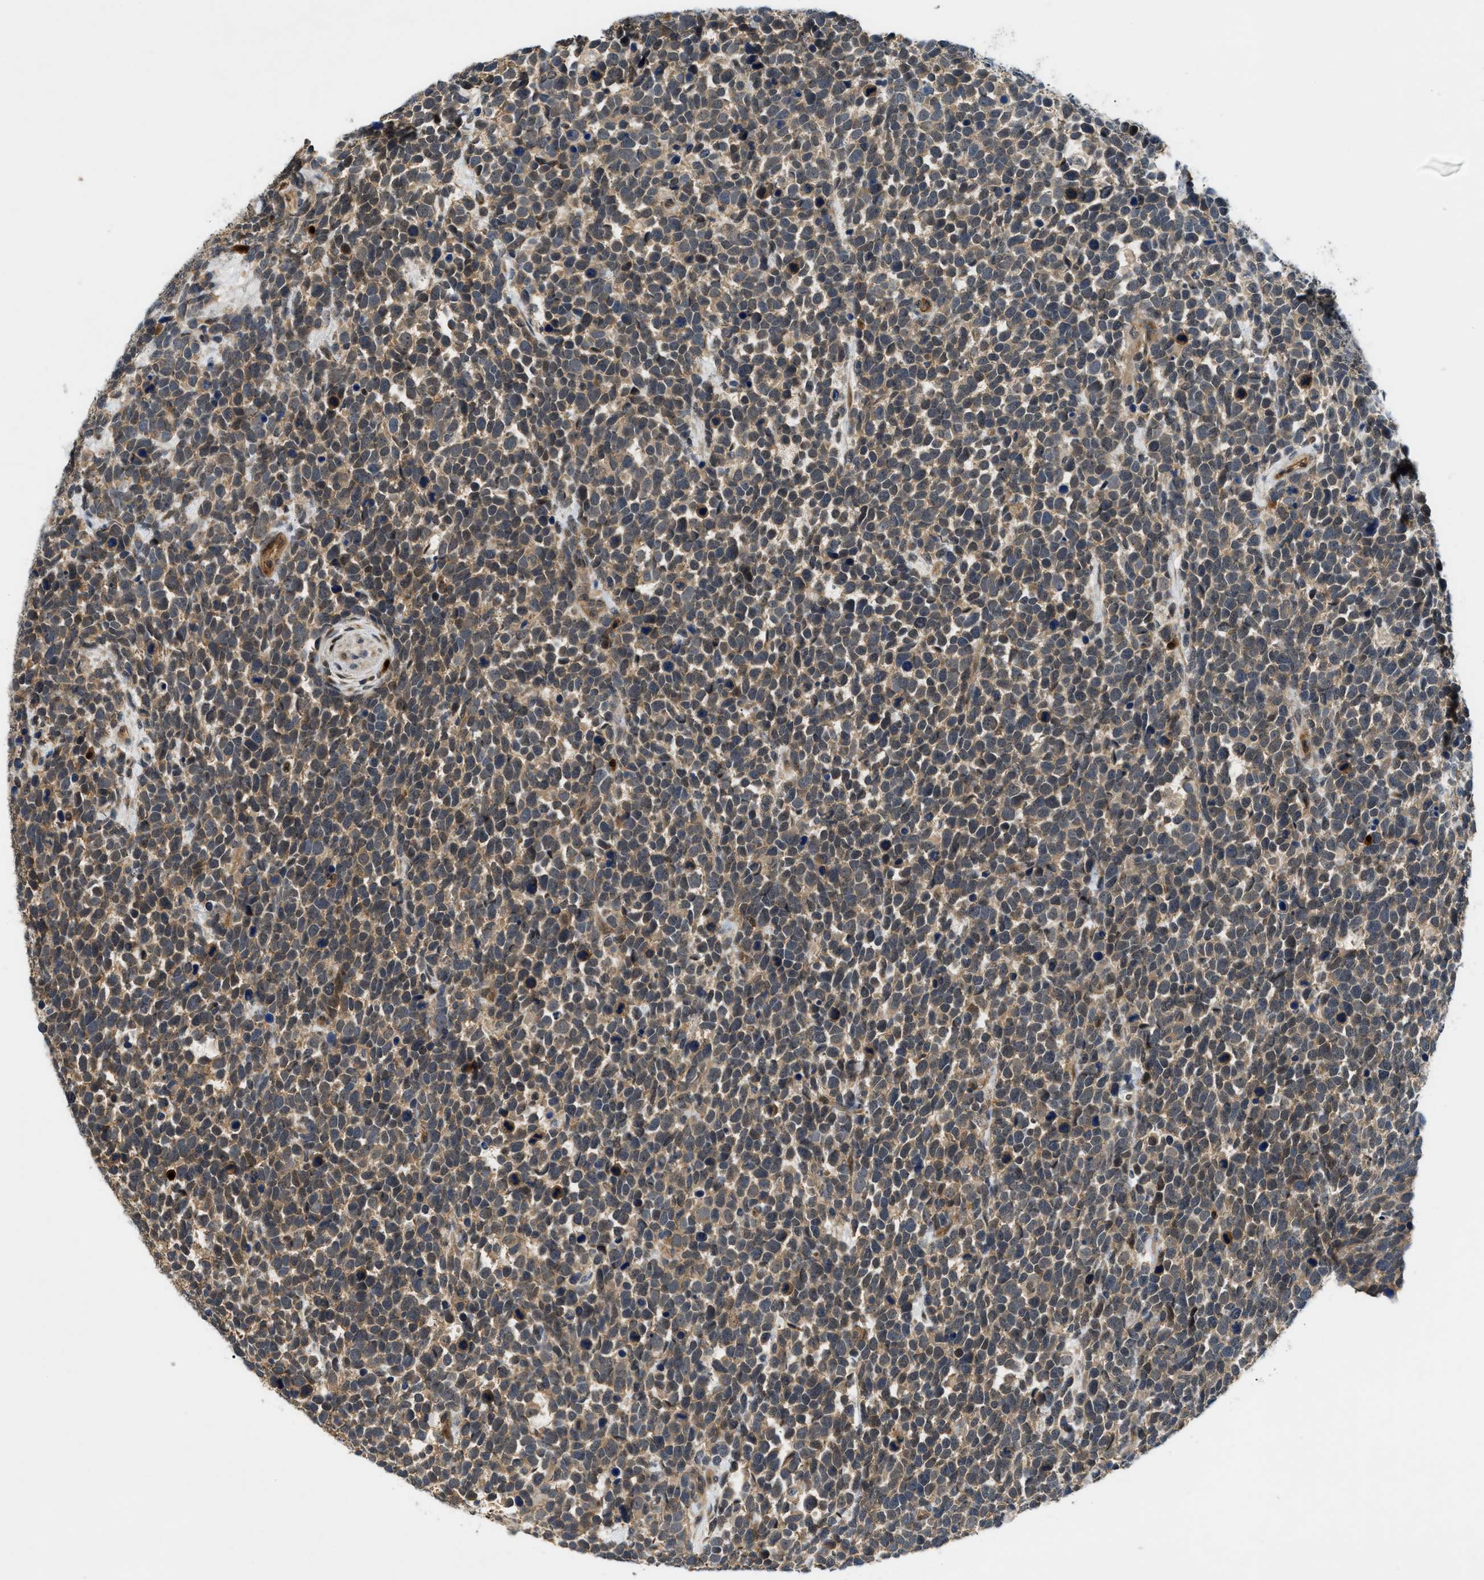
{"staining": {"intensity": "moderate", "quantity": ">75%", "location": "cytoplasmic/membranous"}, "tissue": "urothelial cancer", "cell_type": "Tumor cells", "image_type": "cancer", "snomed": [{"axis": "morphology", "description": "Urothelial carcinoma, High grade"}, {"axis": "topography", "description": "Urinary bladder"}], "caption": "Tumor cells reveal medium levels of moderate cytoplasmic/membranous positivity in approximately >75% of cells in high-grade urothelial carcinoma. The staining was performed using DAB (3,3'-diaminobenzidine), with brown indicating positive protein expression. Nuclei are stained blue with hematoxylin.", "gene": "TRAK2", "patient": {"sex": "female", "age": 82}}